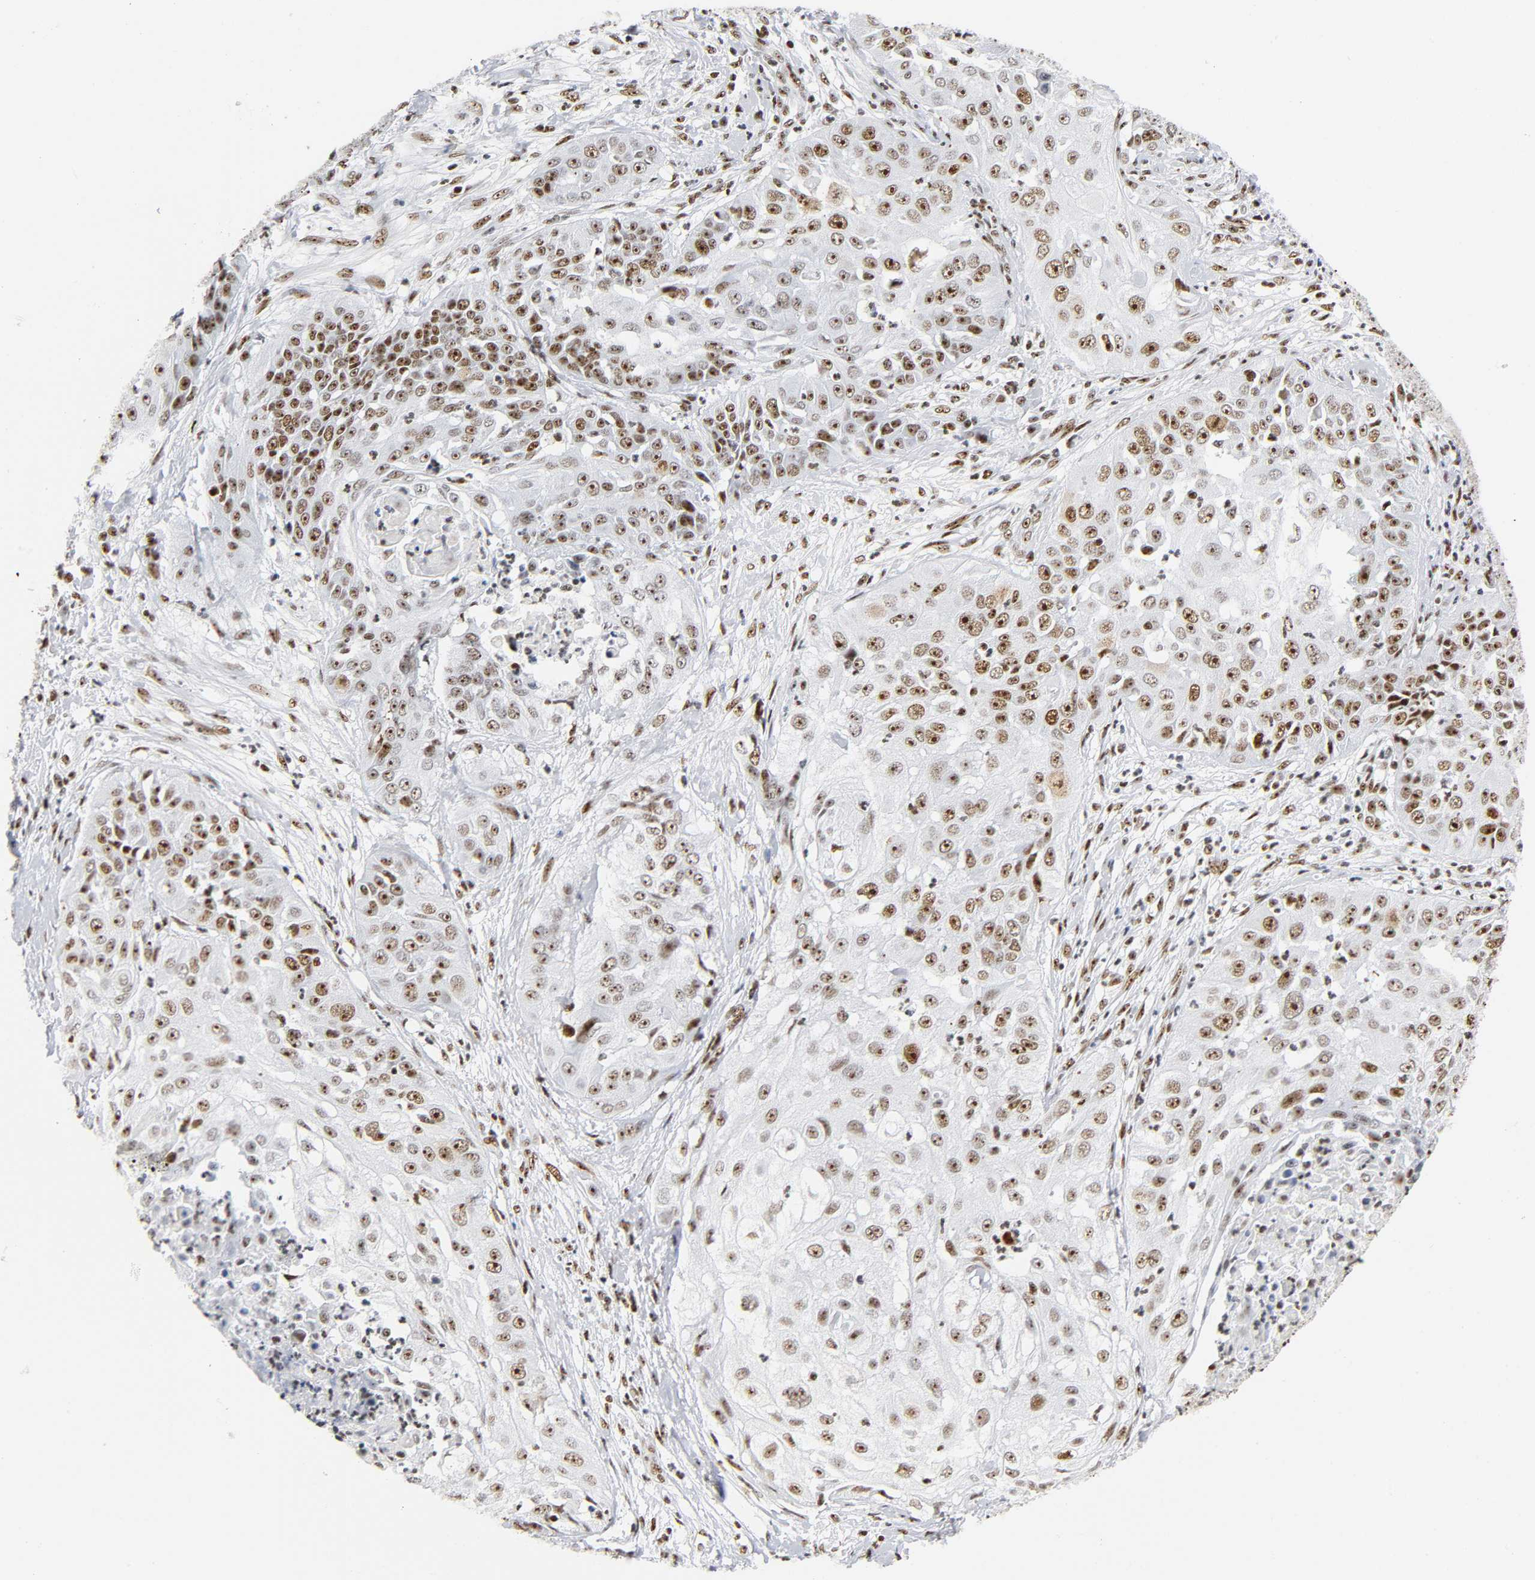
{"staining": {"intensity": "strong", "quantity": ">75%", "location": "nuclear"}, "tissue": "cervical cancer", "cell_type": "Tumor cells", "image_type": "cancer", "snomed": [{"axis": "morphology", "description": "Squamous cell carcinoma, NOS"}, {"axis": "topography", "description": "Cervix"}], "caption": "Cervical cancer stained with a brown dye shows strong nuclear positive positivity in about >75% of tumor cells.", "gene": "UBTF", "patient": {"sex": "female", "age": 64}}